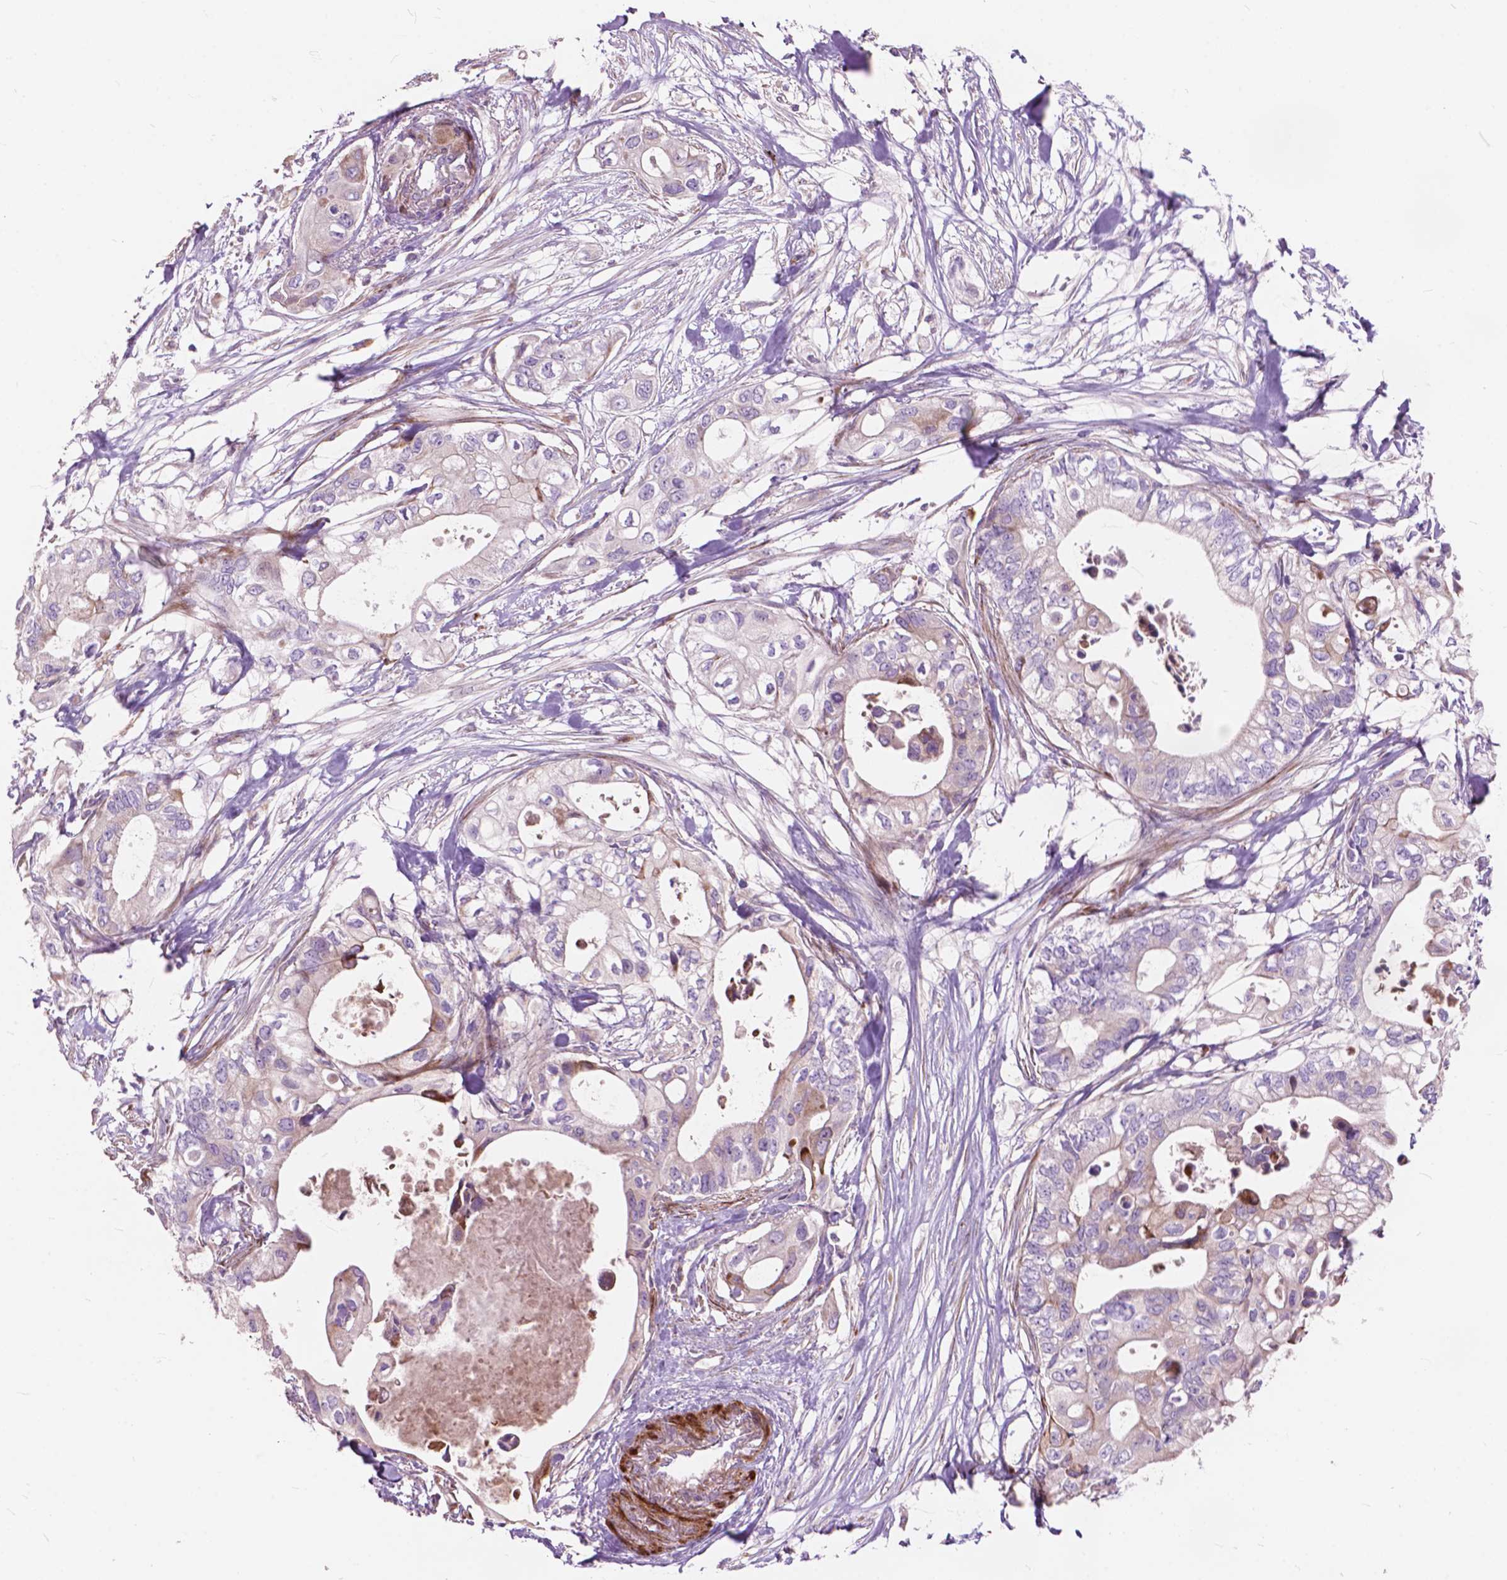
{"staining": {"intensity": "weak", "quantity": "<25%", "location": "cytoplasmic/membranous"}, "tissue": "pancreatic cancer", "cell_type": "Tumor cells", "image_type": "cancer", "snomed": [{"axis": "morphology", "description": "Adenocarcinoma, NOS"}, {"axis": "topography", "description": "Pancreas"}], "caption": "Tumor cells are negative for protein expression in human adenocarcinoma (pancreatic).", "gene": "MORN1", "patient": {"sex": "female", "age": 63}}